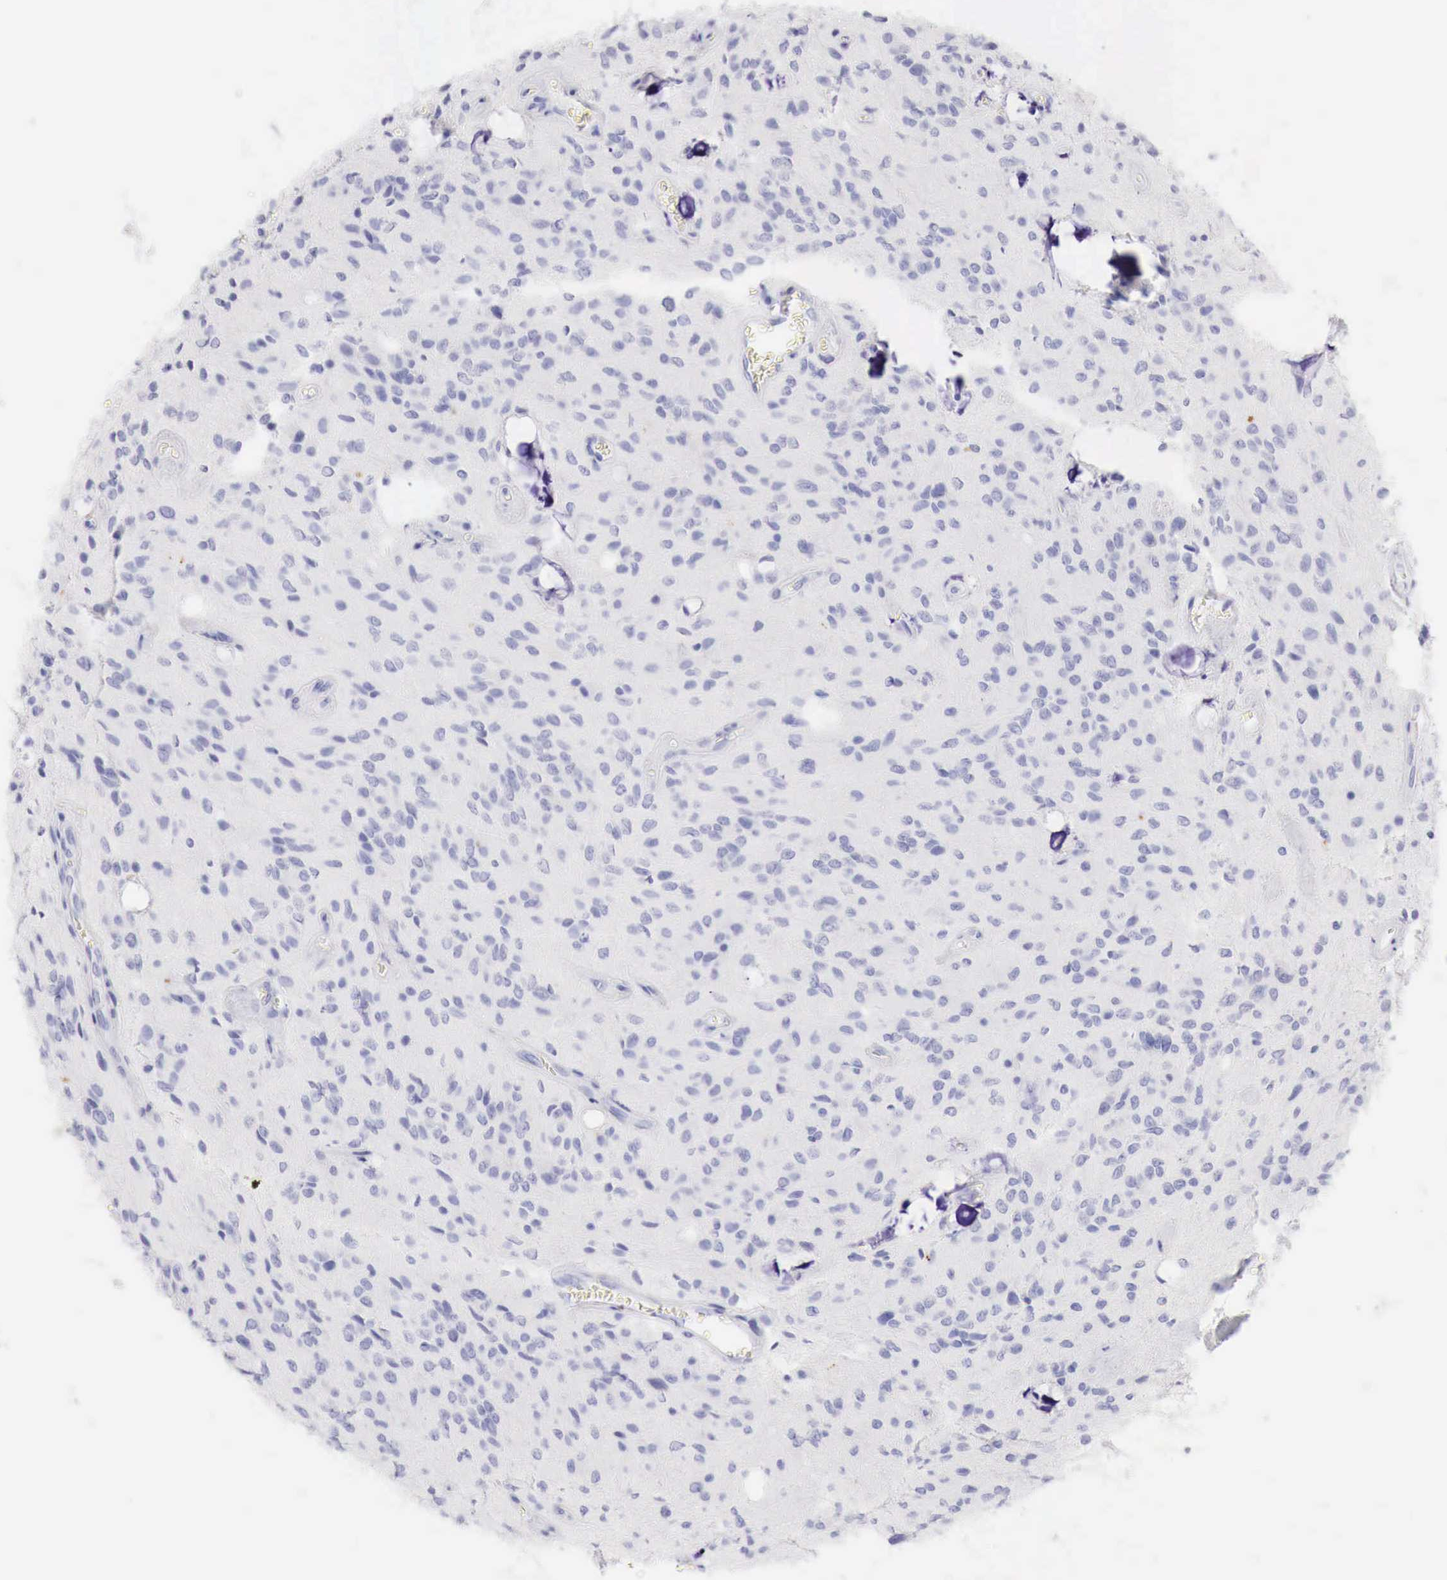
{"staining": {"intensity": "negative", "quantity": "none", "location": "none"}, "tissue": "glioma", "cell_type": "Tumor cells", "image_type": "cancer", "snomed": [{"axis": "morphology", "description": "Glioma, malignant, Low grade"}, {"axis": "topography", "description": "Brain"}], "caption": "This is an immunohistochemistry image of glioma. There is no expression in tumor cells.", "gene": "TYR", "patient": {"sex": "female", "age": 15}}